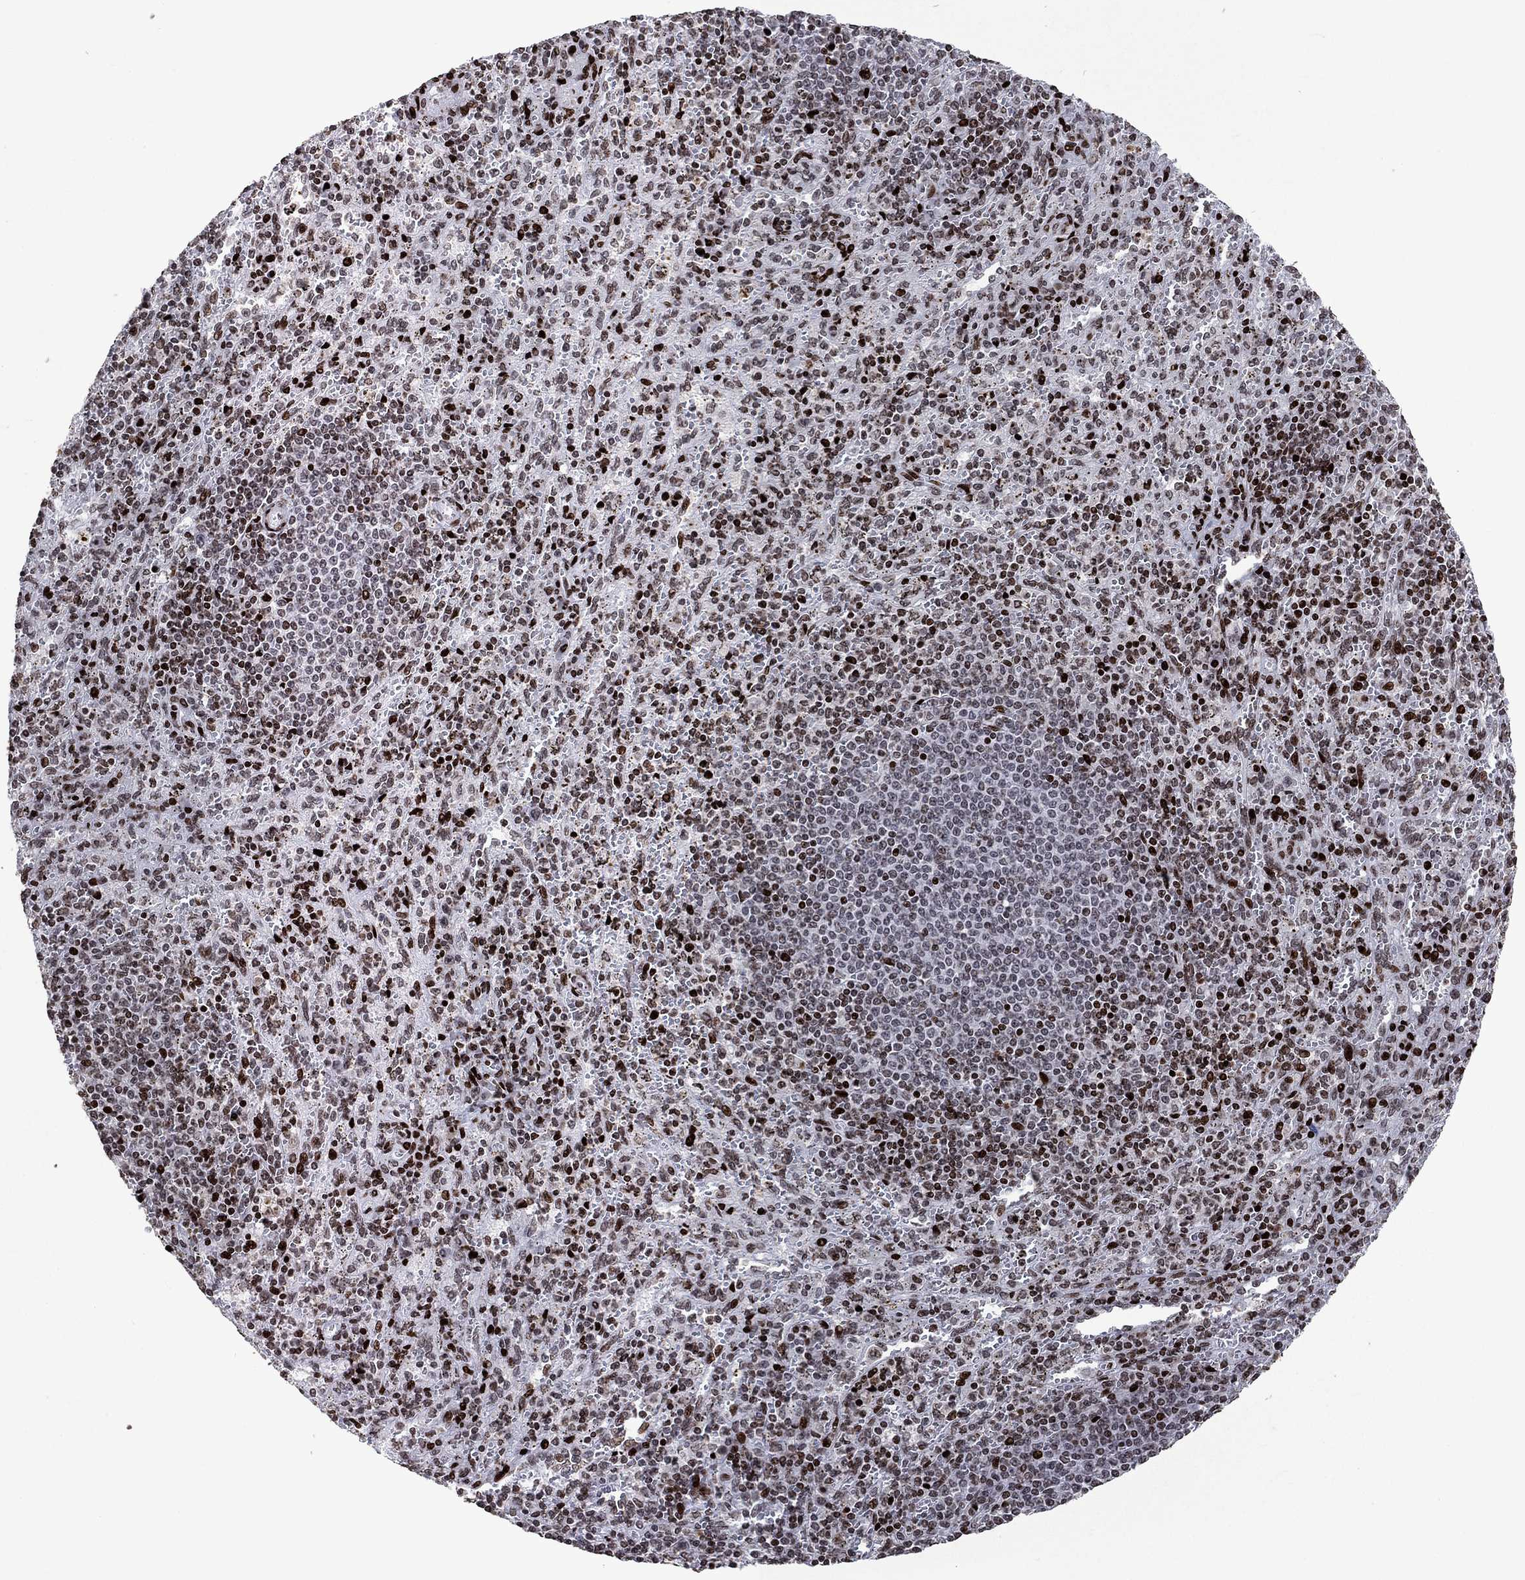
{"staining": {"intensity": "strong", "quantity": "<25%", "location": "nuclear"}, "tissue": "spleen", "cell_type": "Cells in red pulp", "image_type": "normal", "snomed": [{"axis": "morphology", "description": "Normal tissue, NOS"}, {"axis": "topography", "description": "Spleen"}], "caption": "Cells in red pulp reveal strong nuclear positivity in about <25% of cells in benign spleen. The staining is performed using DAB brown chromogen to label protein expression. The nuclei are counter-stained blue using hematoxylin.", "gene": "SRSF3", "patient": {"sex": "male", "age": 57}}